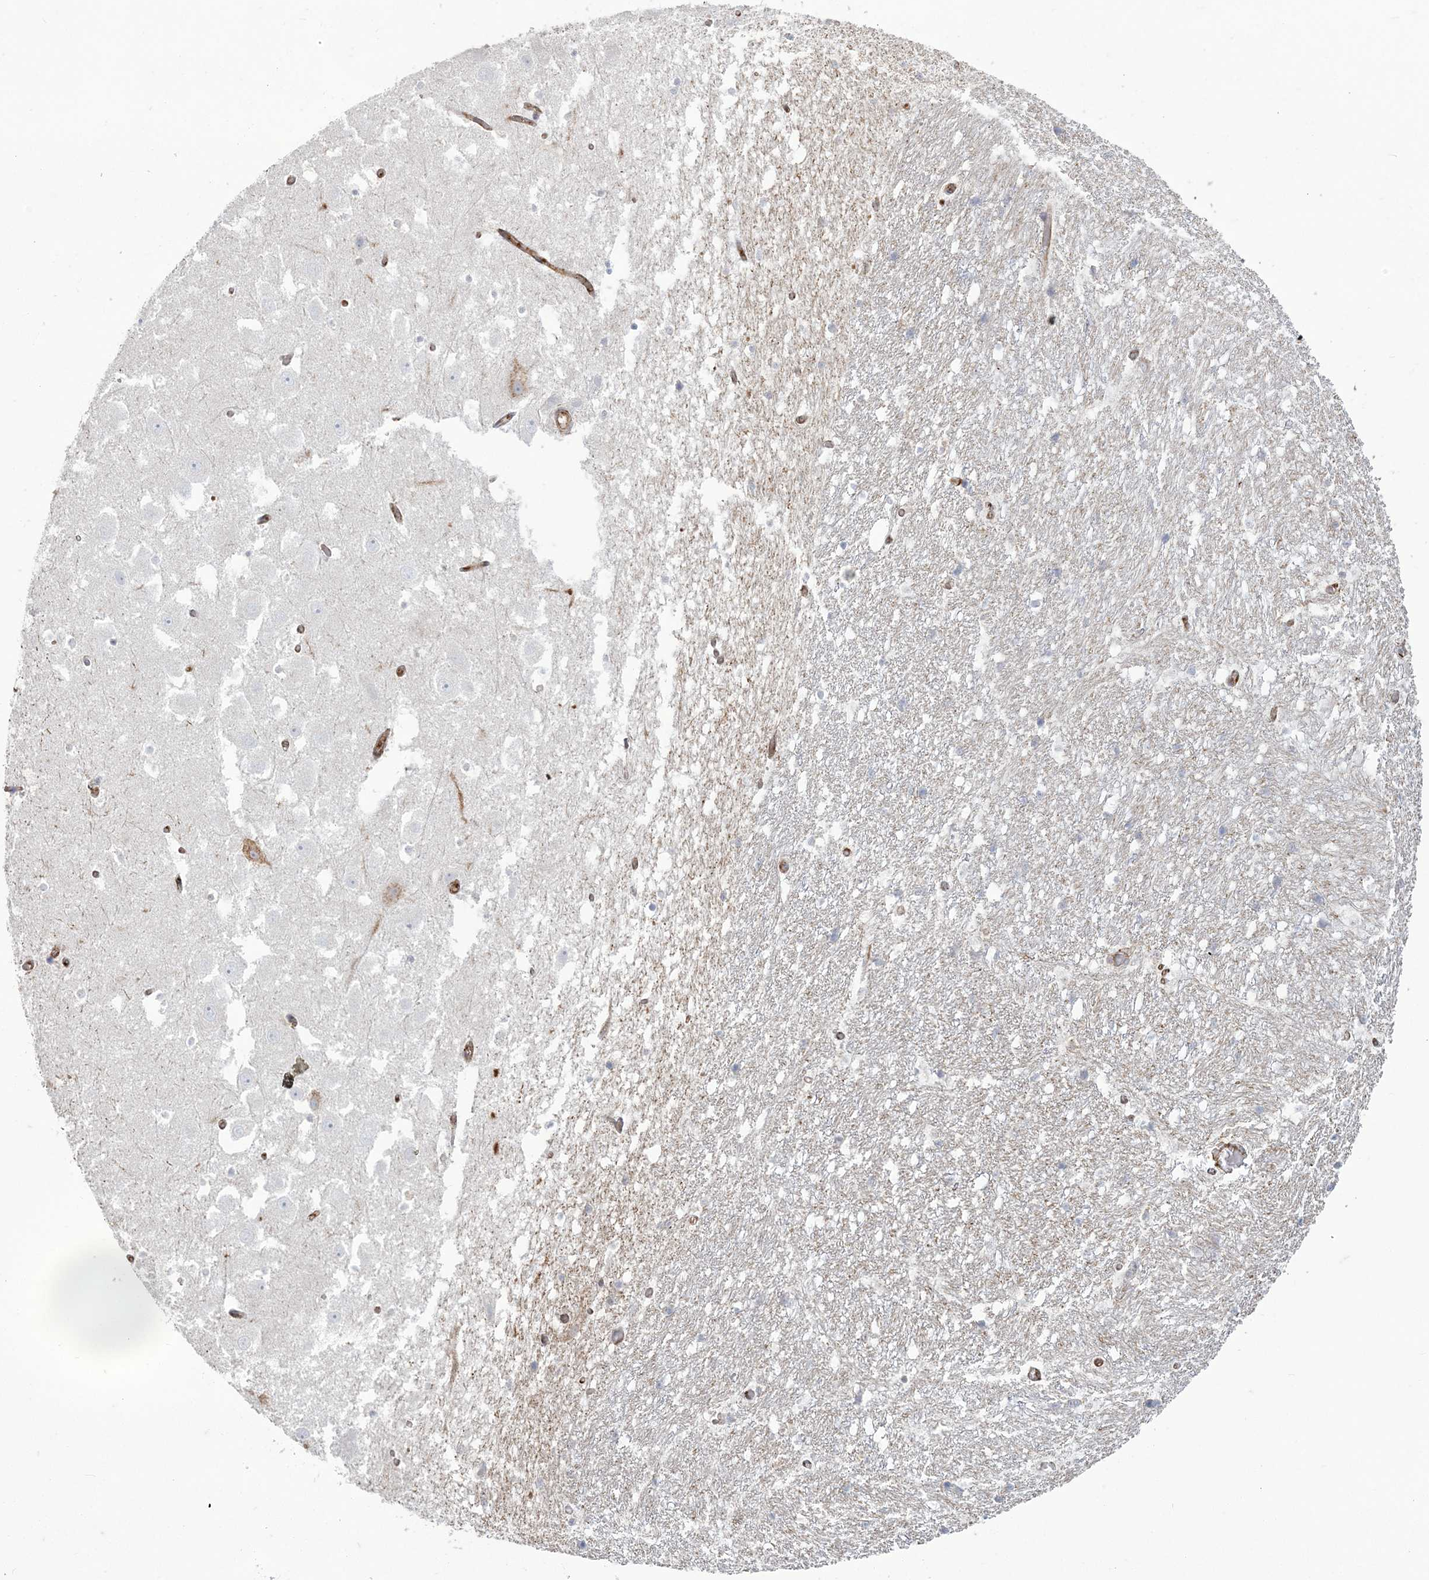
{"staining": {"intensity": "negative", "quantity": "none", "location": "none"}, "tissue": "hippocampus", "cell_type": "Glial cells", "image_type": "normal", "snomed": [{"axis": "morphology", "description": "Normal tissue, NOS"}, {"axis": "topography", "description": "Hippocampus"}], "caption": "Glial cells show no significant protein positivity in unremarkable hippocampus. Brightfield microscopy of immunohistochemistry stained with DAB (brown) and hematoxylin (blue), captured at high magnification.", "gene": "DERL3", "patient": {"sex": "female", "age": 52}}